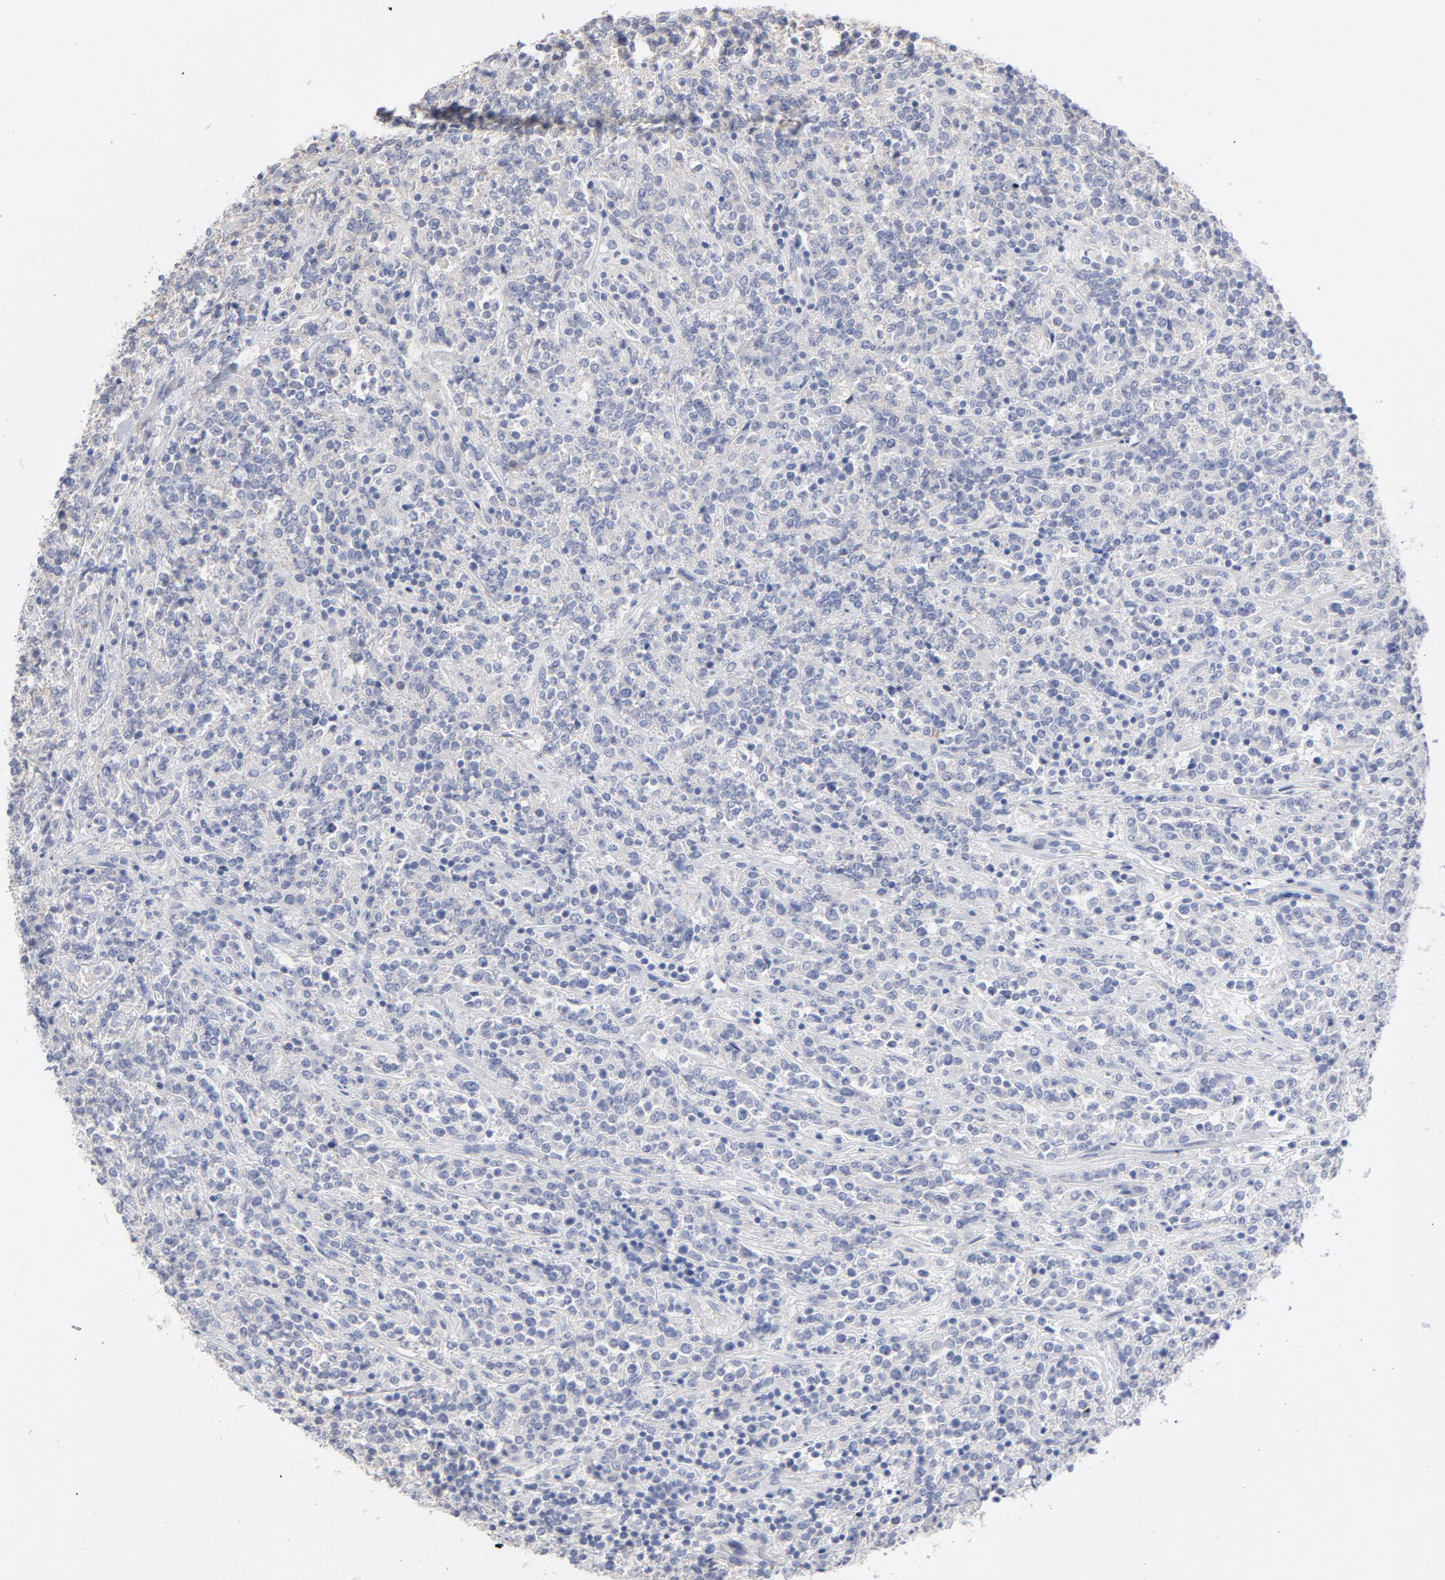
{"staining": {"intensity": "negative", "quantity": "none", "location": "none"}, "tissue": "lymphoma", "cell_type": "Tumor cells", "image_type": "cancer", "snomed": [{"axis": "morphology", "description": "Malignant lymphoma, non-Hodgkin's type, High grade"}, {"axis": "topography", "description": "Soft tissue"}], "caption": "DAB immunohistochemical staining of human malignant lymphoma, non-Hodgkin's type (high-grade) shows no significant positivity in tumor cells.", "gene": "CPE", "patient": {"sex": "male", "age": 18}}